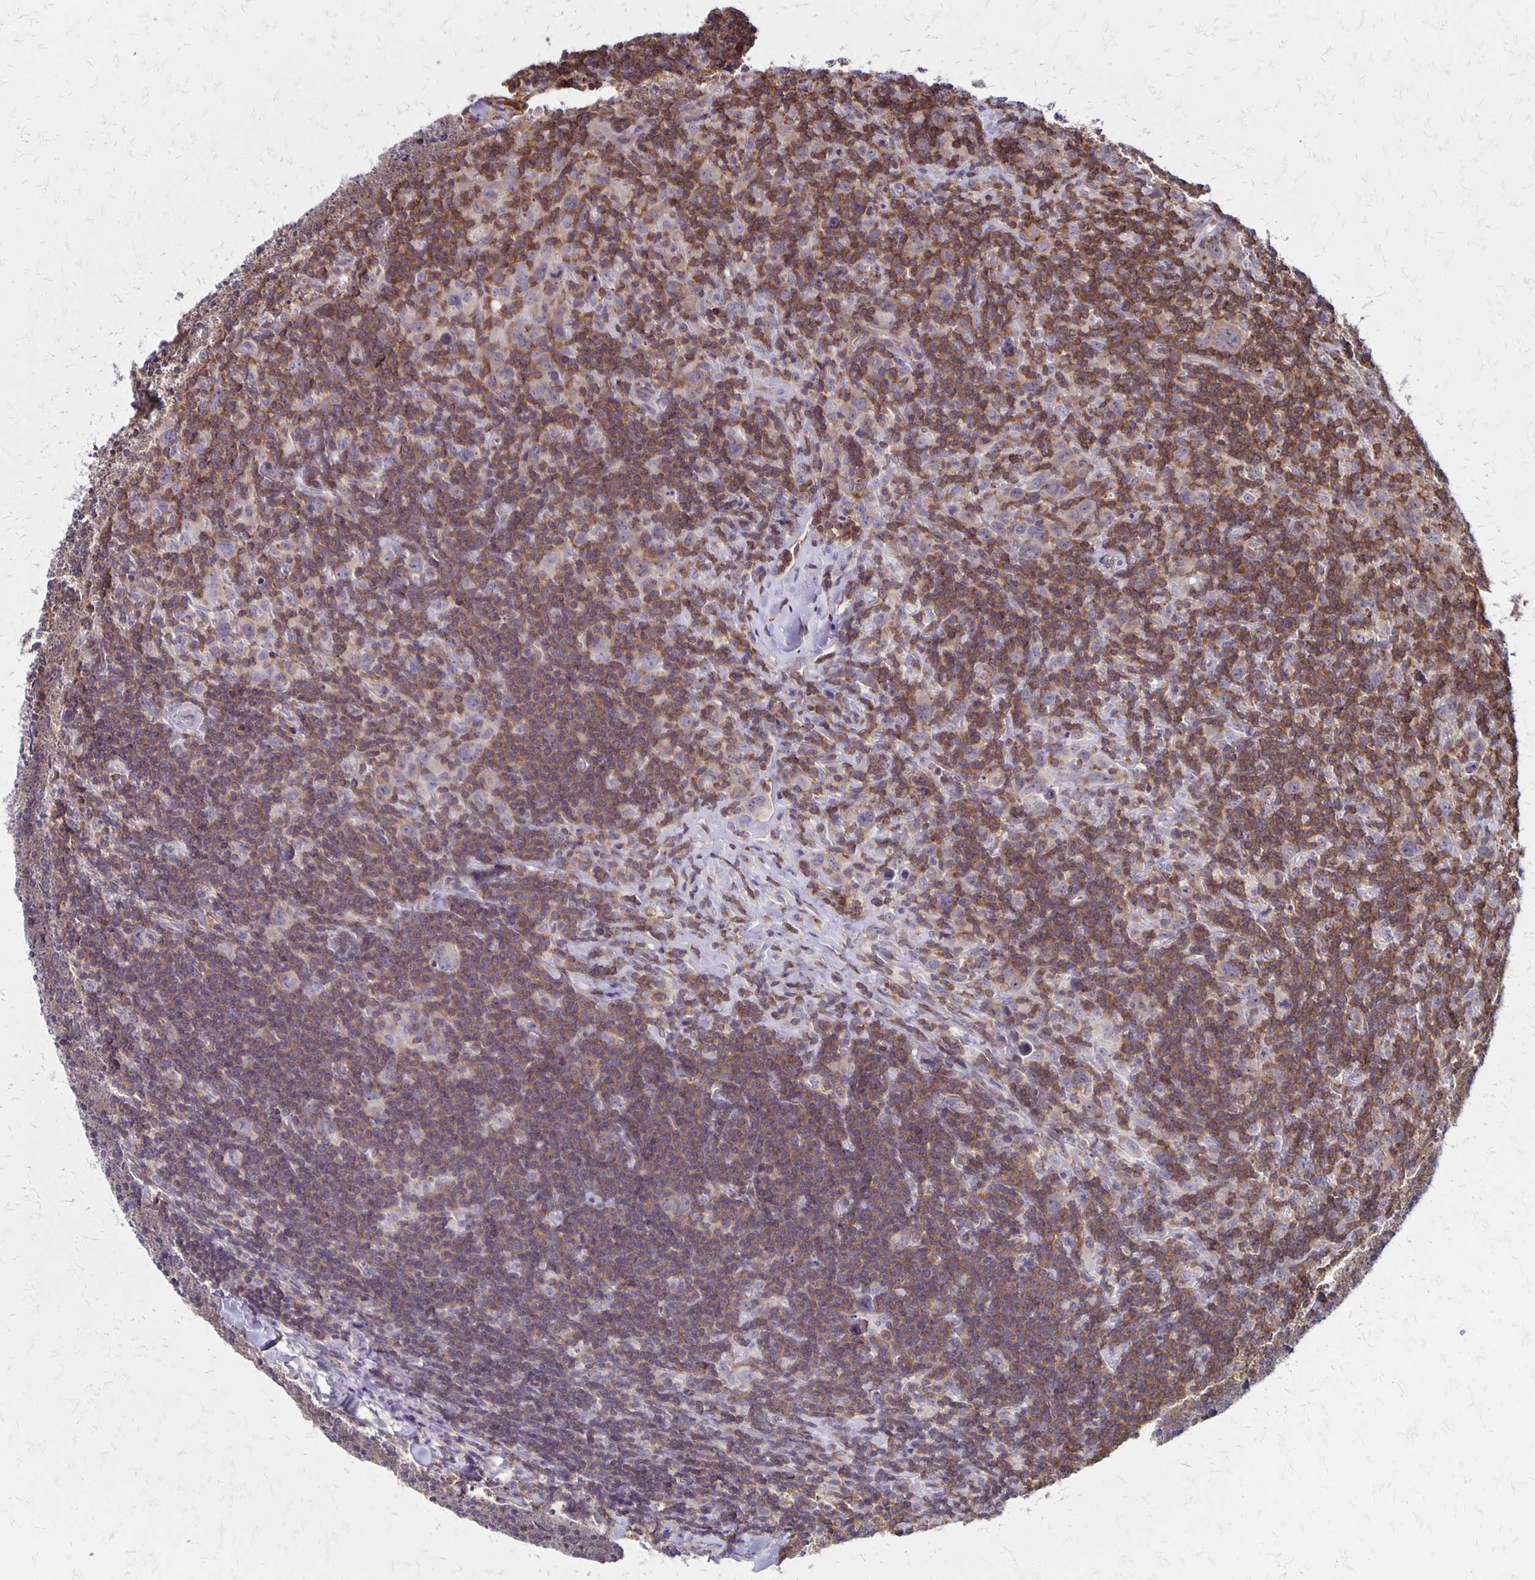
{"staining": {"intensity": "negative", "quantity": "none", "location": "none"}, "tissue": "lymphoma", "cell_type": "Tumor cells", "image_type": "cancer", "snomed": [{"axis": "morphology", "description": "Hodgkin's disease, NOS"}, {"axis": "topography", "description": "Lymph node"}], "caption": "A high-resolution histopathology image shows immunohistochemistry staining of lymphoma, which demonstrates no significant expression in tumor cells. The staining was performed using DAB to visualize the protein expression in brown, while the nuclei were stained in blue with hematoxylin (Magnification: 20x).", "gene": "SEPTIN5", "patient": {"sex": "female", "age": 18}}